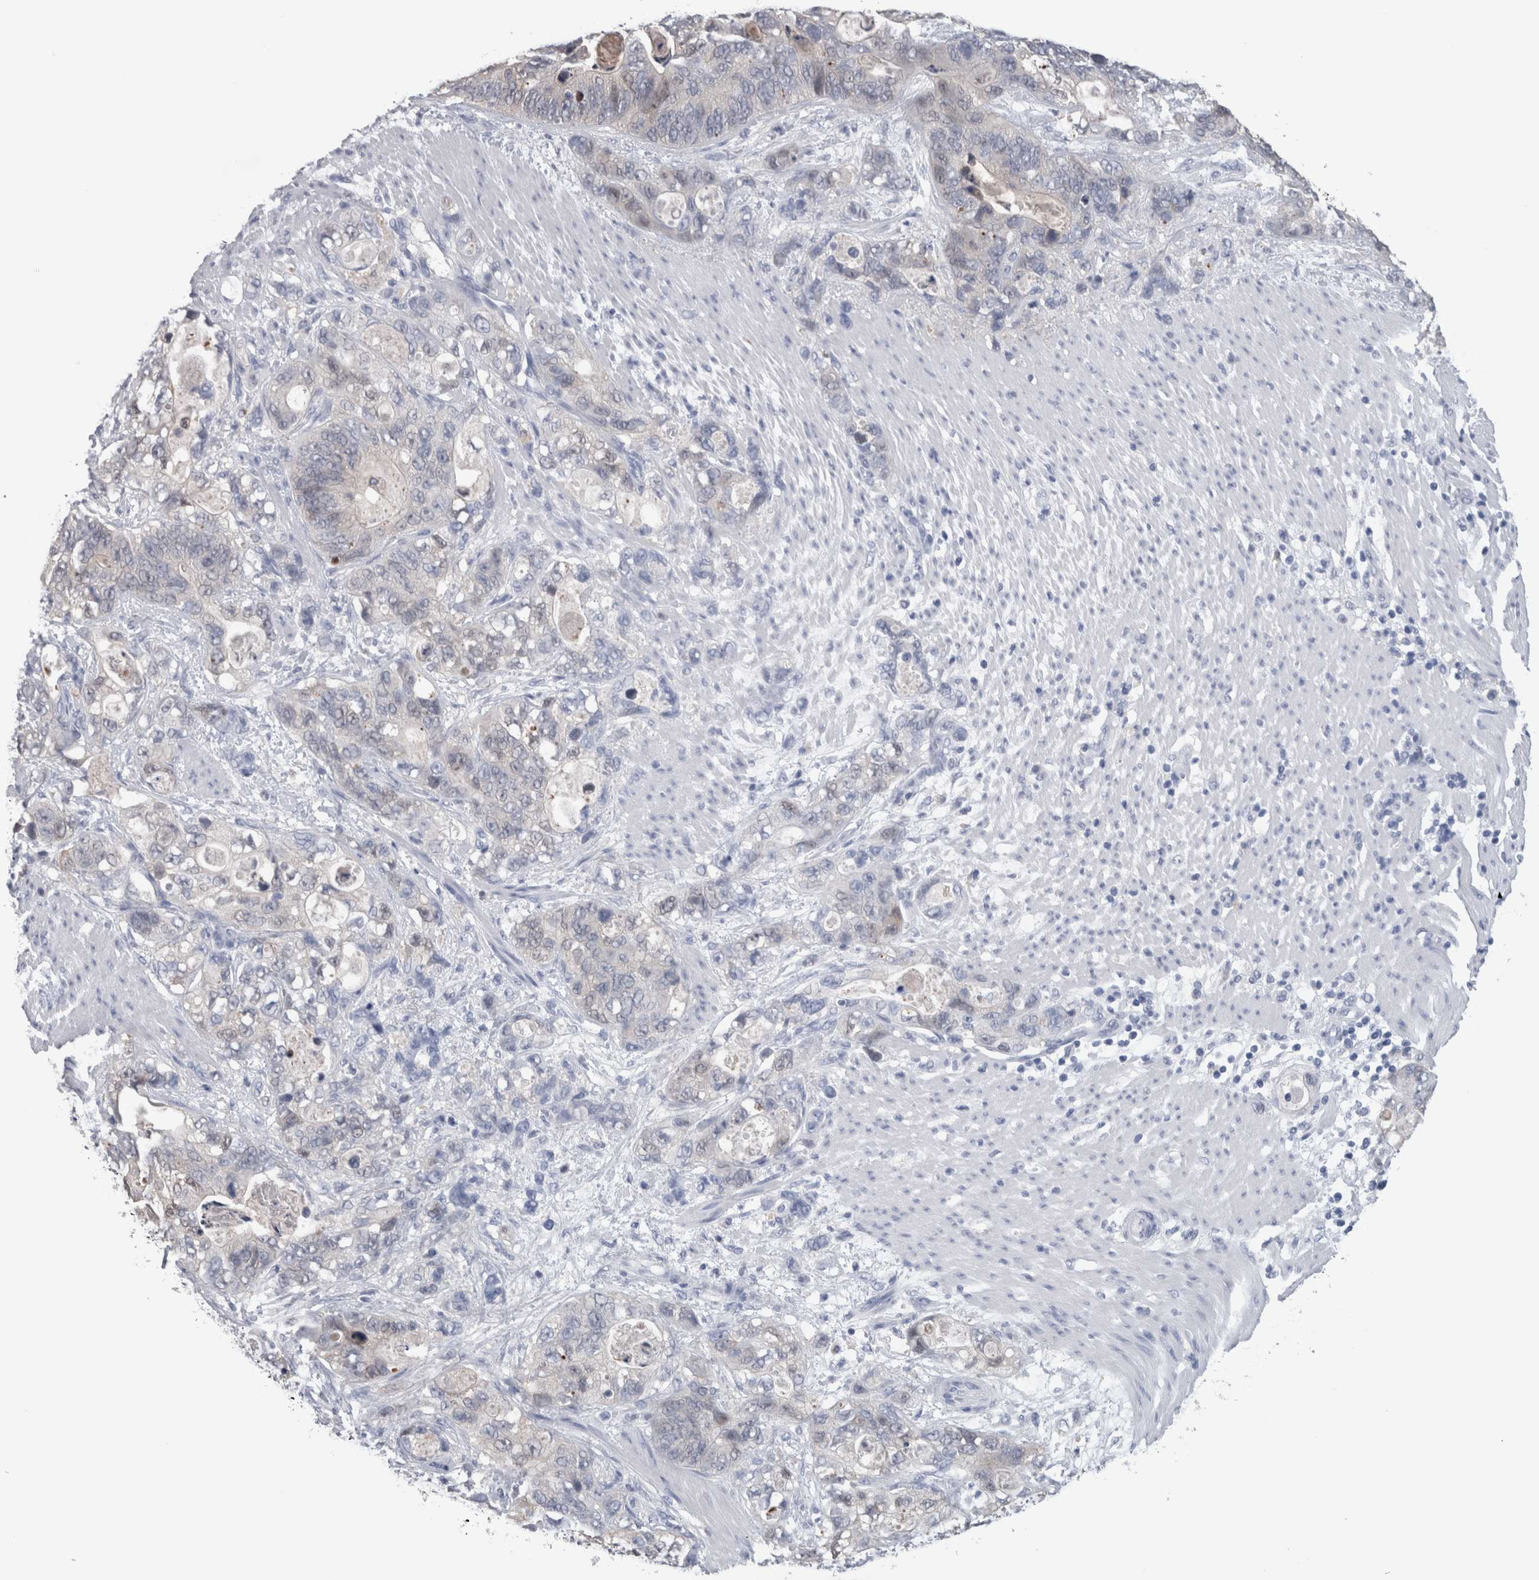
{"staining": {"intensity": "negative", "quantity": "none", "location": "none"}, "tissue": "stomach cancer", "cell_type": "Tumor cells", "image_type": "cancer", "snomed": [{"axis": "morphology", "description": "Normal tissue, NOS"}, {"axis": "morphology", "description": "Adenocarcinoma, NOS"}, {"axis": "topography", "description": "Stomach"}], "caption": "This is an immunohistochemistry micrograph of human stomach cancer. There is no staining in tumor cells.", "gene": "CA8", "patient": {"sex": "female", "age": 89}}